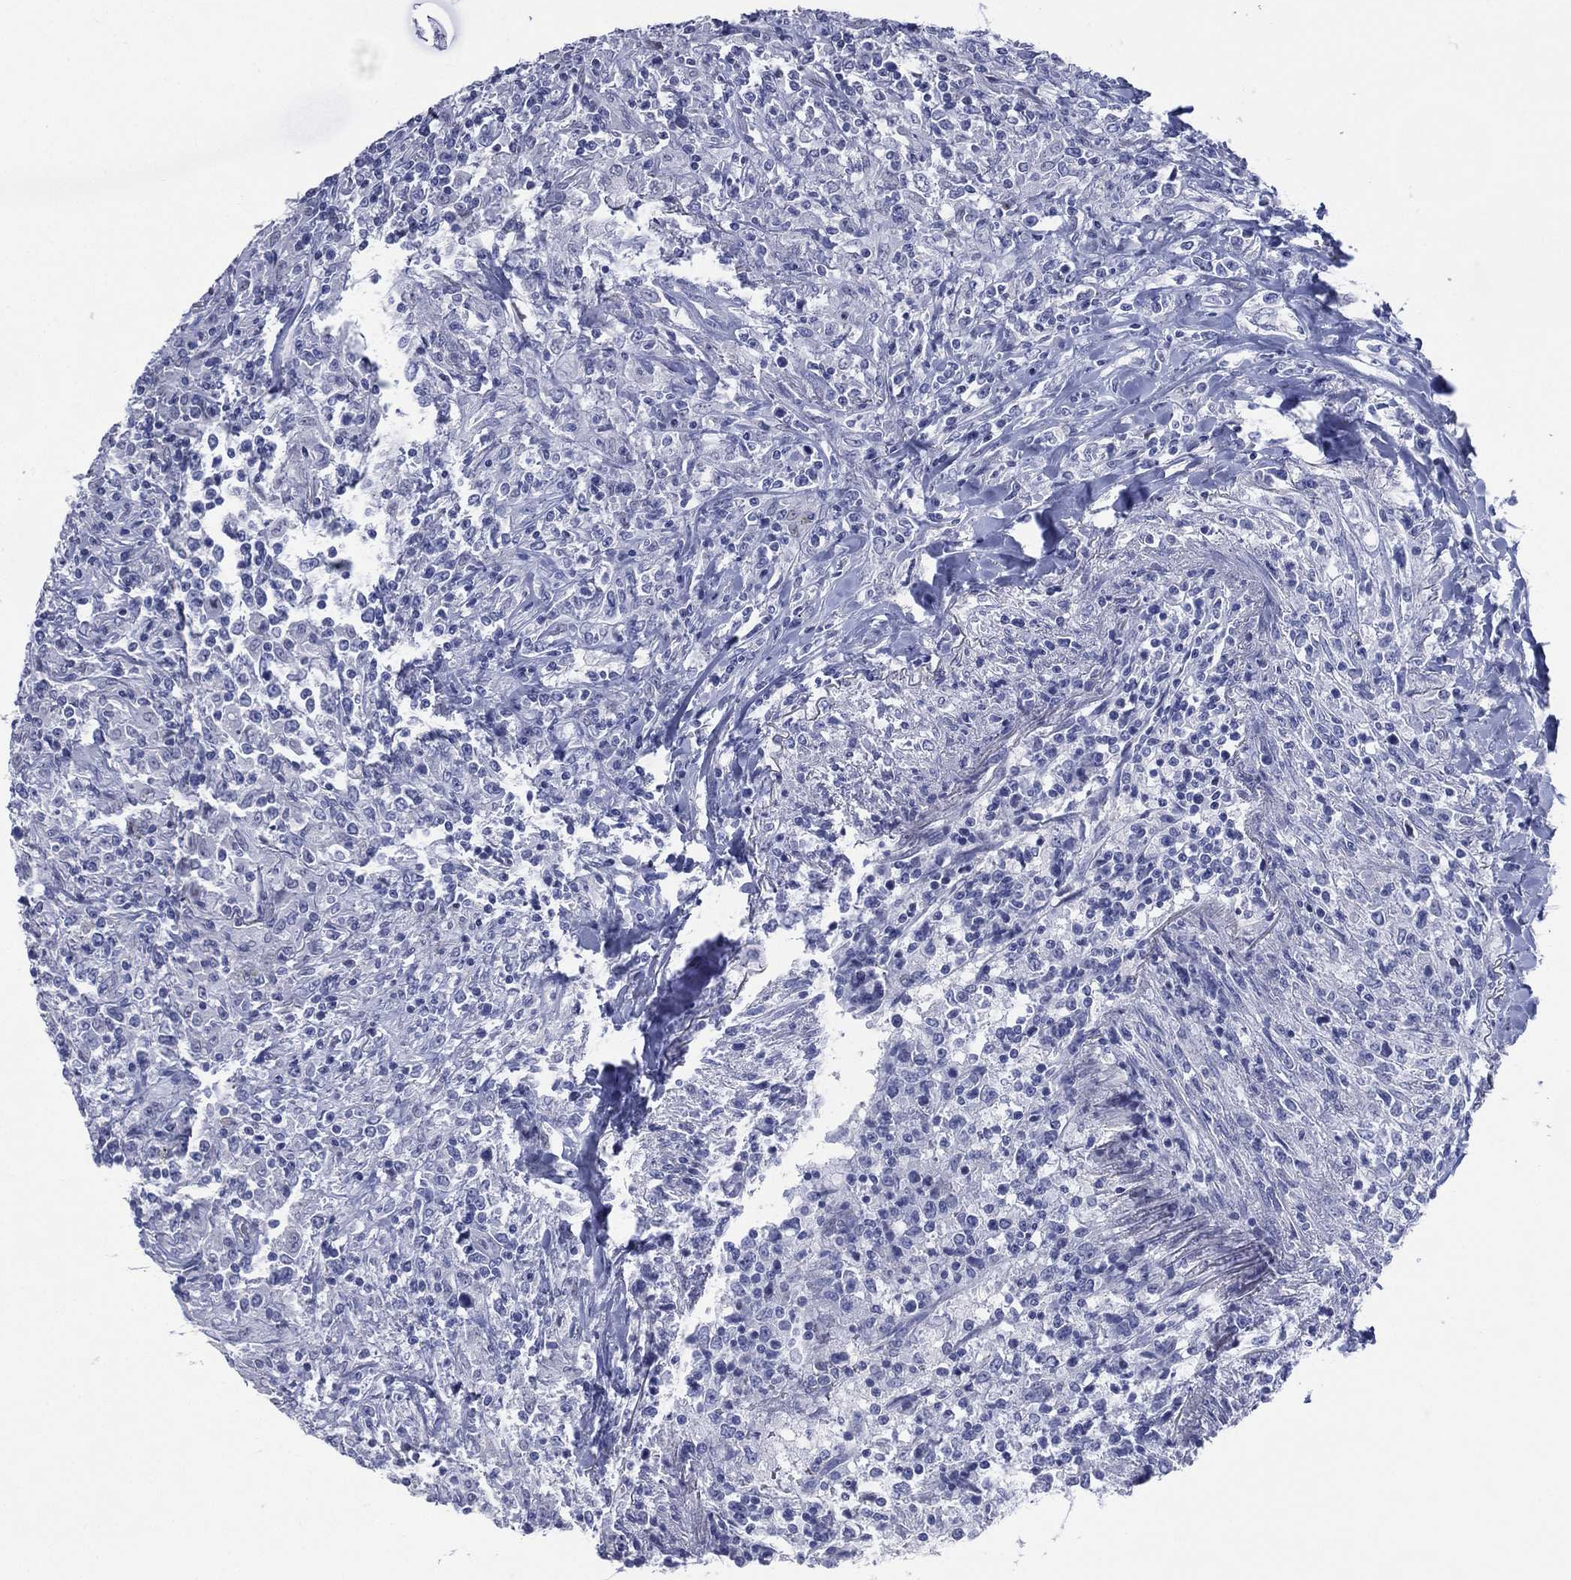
{"staining": {"intensity": "negative", "quantity": "none", "location": "none"}, "tissue": "lymphoma", "cell_type": "Tumor cells", "image_type": "cancer", "snomed": [{"axis": "morphology", "description": "Malignant lymphoma, non-Hodgkin's type, High grade"}, {"axis": "topography", "description": "Lung"}], "caption": "Immunohistochemistry of lymphoma exhibits no expression in tumor cells.", "gene": "TMEM247", "patient": {"sex": "male", "age": 79}}